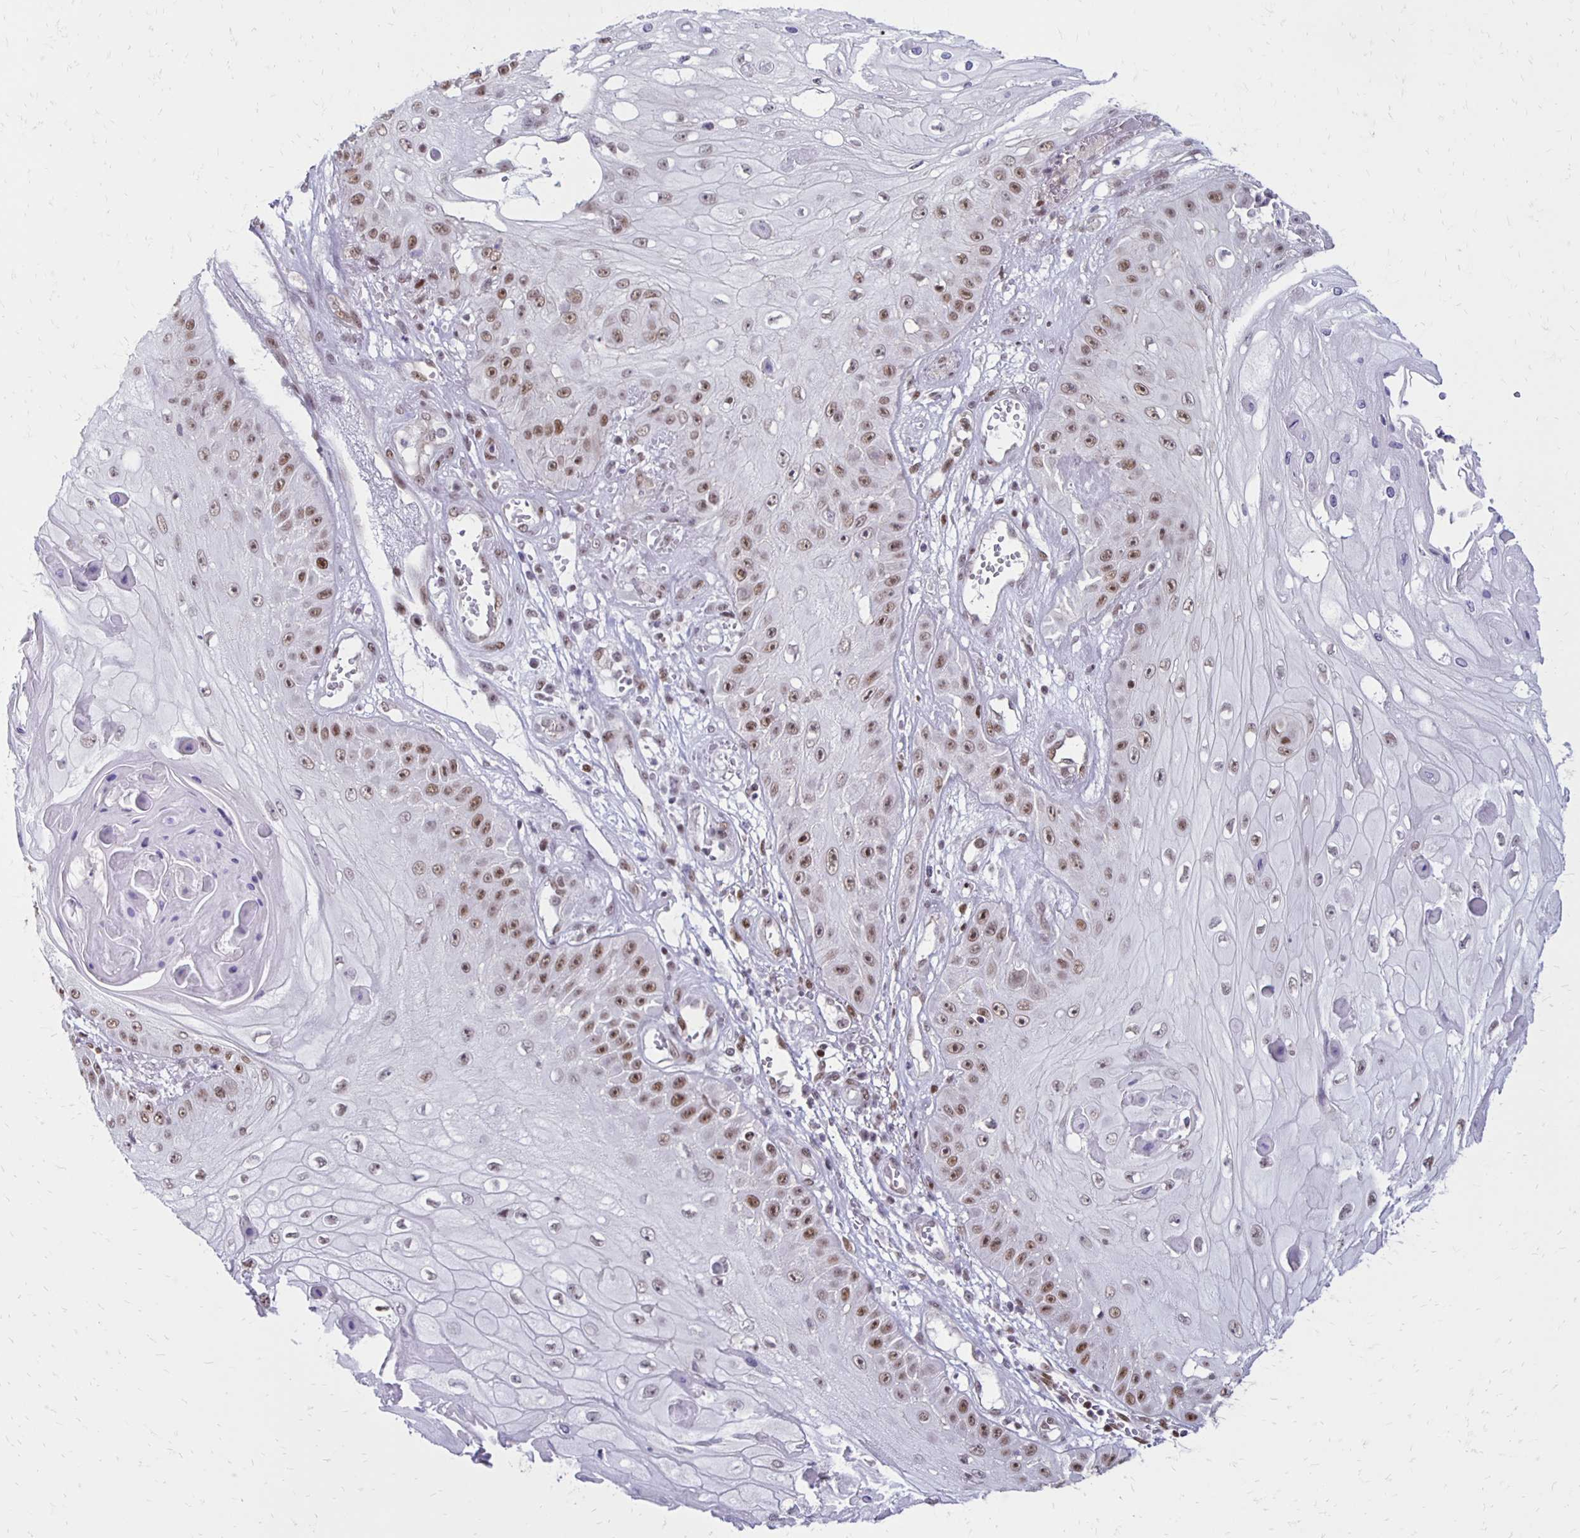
{"staining": {"intensity": "moderate", "quantity": "25%-75%", "location": "nuclear"}, "tissue": "skin cancer", "cell_type": "Tumor cells", "image_type": "cancer", "snomed": [{"axis": "morphology", "description": "Squamous cell carcinoma, NOS"}, {"axis": "topography", "description": "Skin"}], "caption": "Protein expression analysis of skin squamous cell carcinoma displays moderate nuclear expression in approximately 25%-75% of tumor cells.", "gene": "DDB2", "patient": {"sex": "male", "age": 70}}